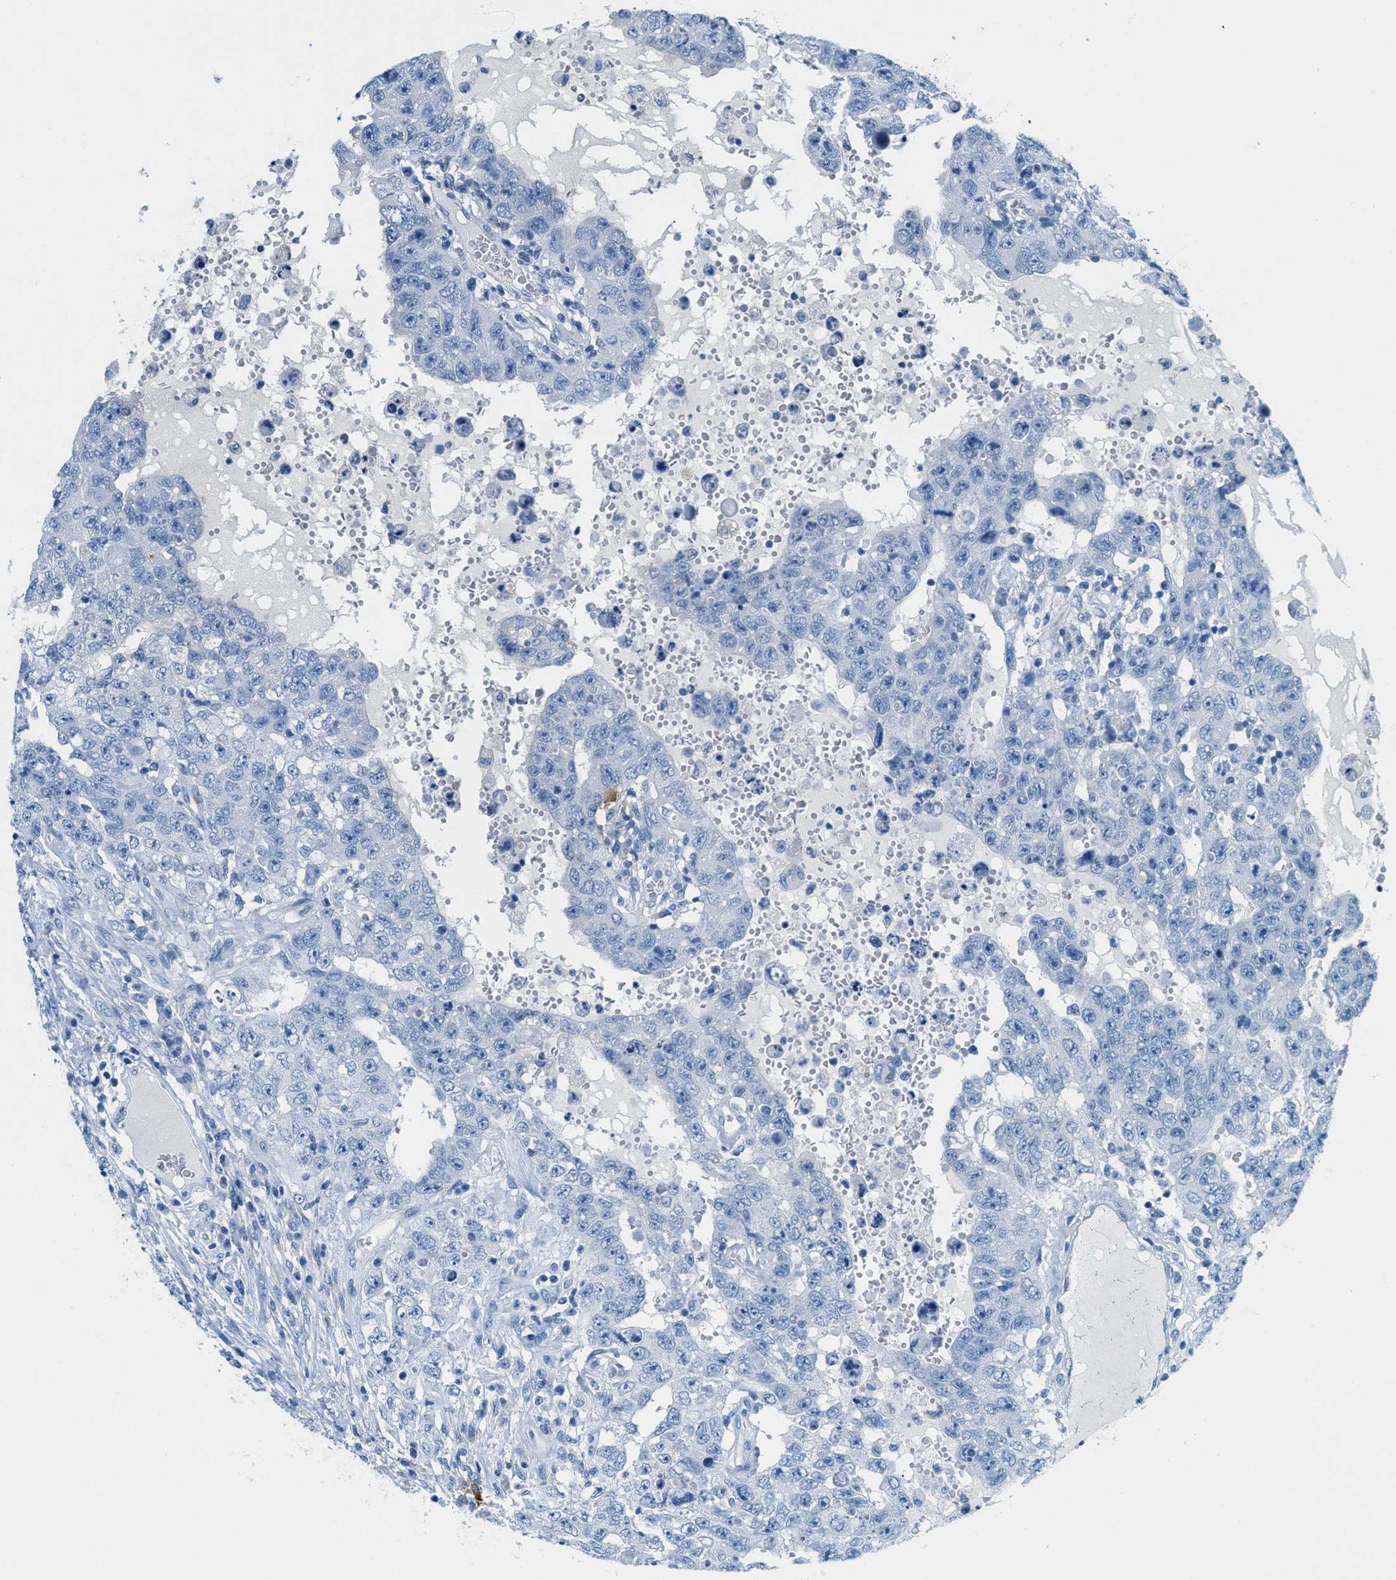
{"staining": {"intensity": "negative", "quantity": "none", "location": "none"}, "tissue": "testis cancer", "cell_type": "Tumor cells", "image_type": "cancer", "snomed": [{"axis": "morphology", "description": "Carcinoma, Embryonal, NOS"}, {"axis": "topography", "description": "Testis"}], "caption": "Embryonal carcinoma (testis) was stained to show a protein in brown. There is no significant positivity in tumor cells.", "gene": "TPSAB1", "patient": {"sex": "male", "age": 26}}